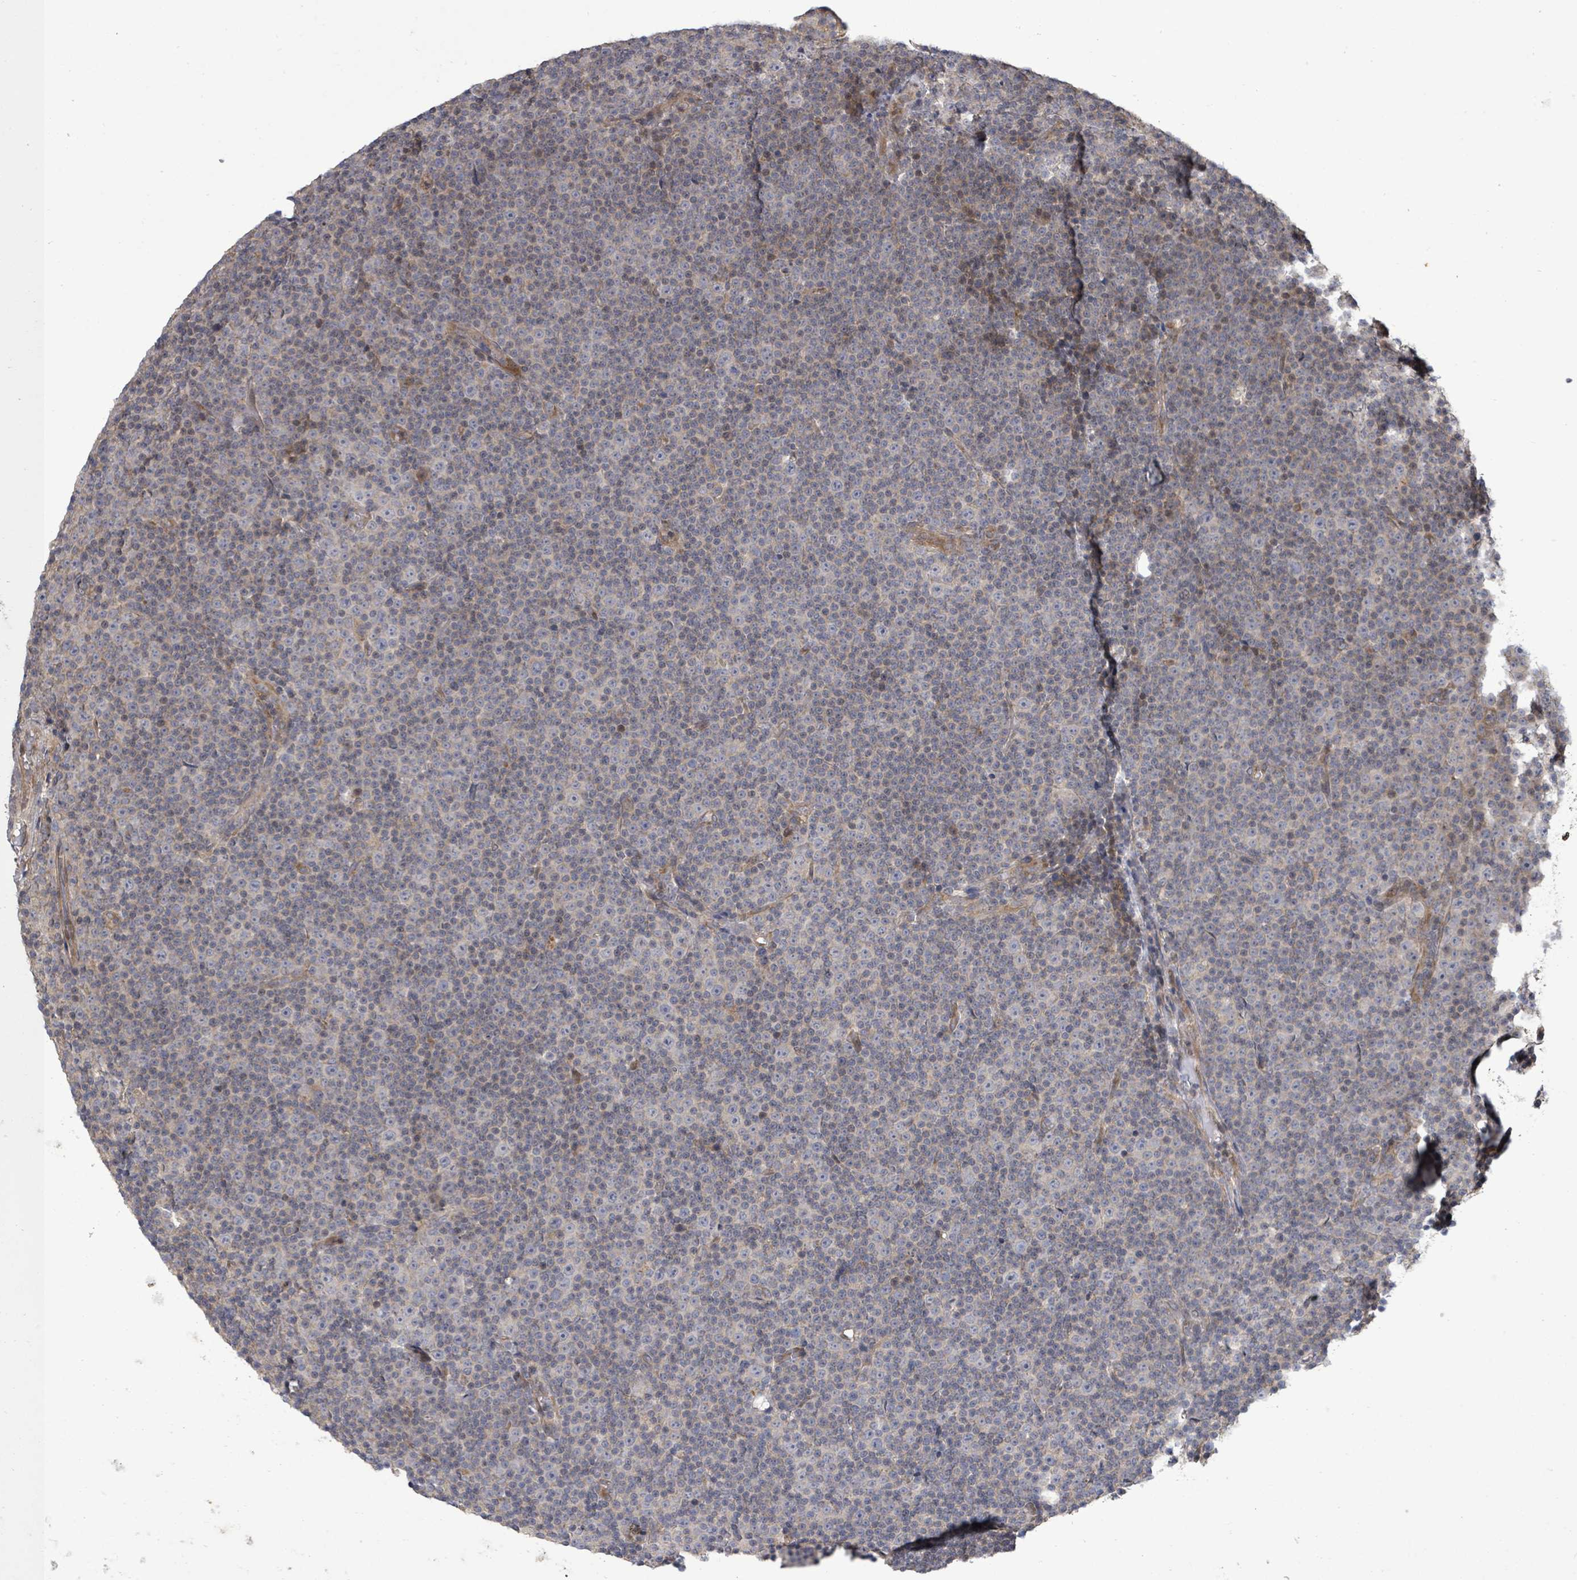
{"staining": {"intensity": "weak", "quantity": "<25%", "location": "nuclear"}, "tissue": "lymphoma", "cell_type": "Tumor cells", "image_type": "cancer", "snomed": [{"axis": "morphology", "description": "Malignant lymphoma, non-Hodgkin's type, Low grade"}, {"axis": "topography", "description": "Lymph node"}], "caption": "Immunohistochemistry (IHC) of malignant lymphoma, non-Hodgkin's type (low-grade) demonstrates no staining in tumor cells.", "gene": "KRTAP27-1", "patient": {"sex": "female", "age": 67}}